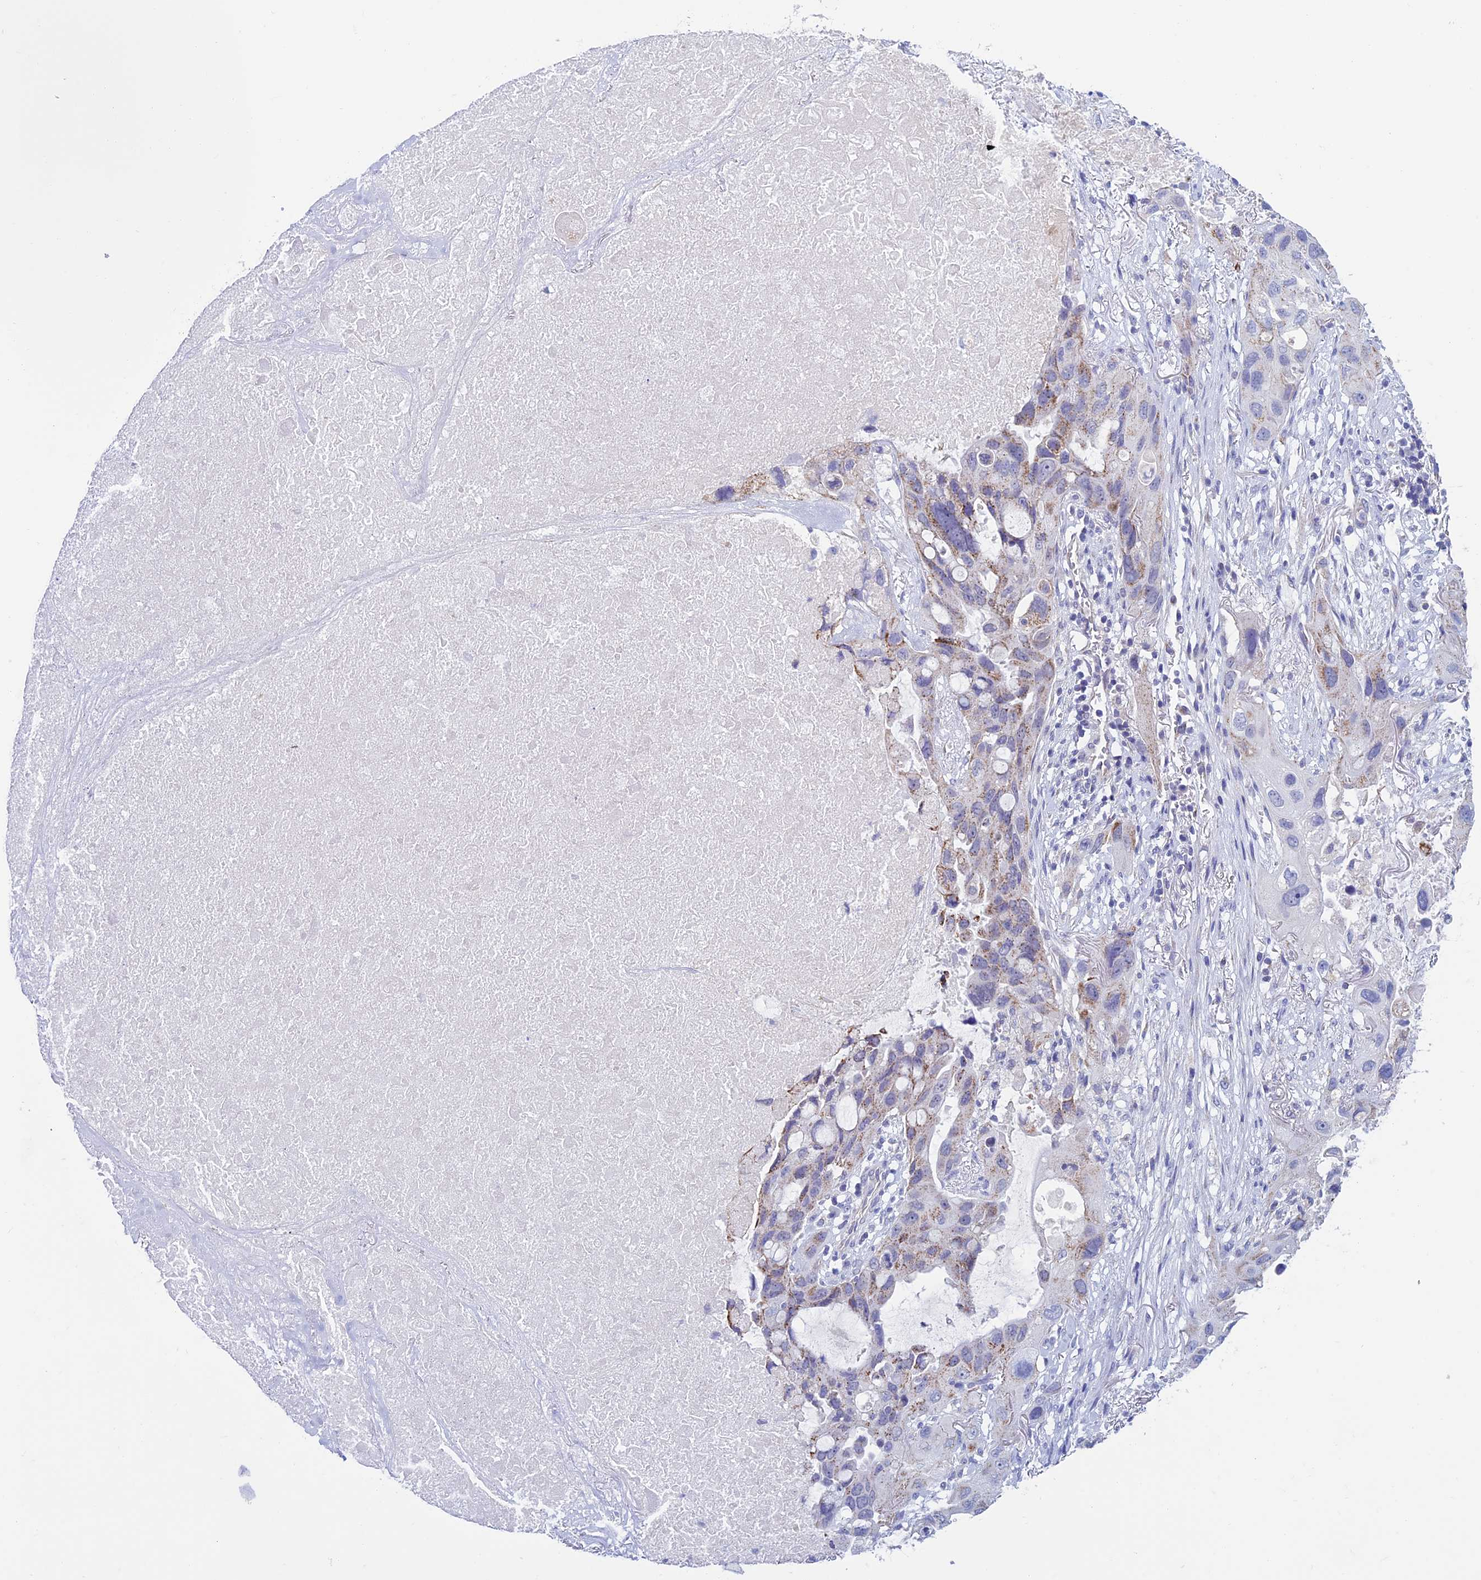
{"staining": {"intensity": "moderate", "quantity": "25%-75%", "location": "cytoplasmic/membranous"}, "tissue": "lung cancer", "cell_type": "Tumor cells", "image_type": "cancer", "snomed": [{"axis": "morphology", "description": "Squamous cell carcinoma, NOS"}, {"axis": "topography", "description": "Lung"}], "caption": "Protein staining displays moderate cytoplasmic/membranous expression in about 25%-75% of tumor cells in lung cancer.", "gene": "MFSD12", "patient": {"sex": "female", "age": 73}}